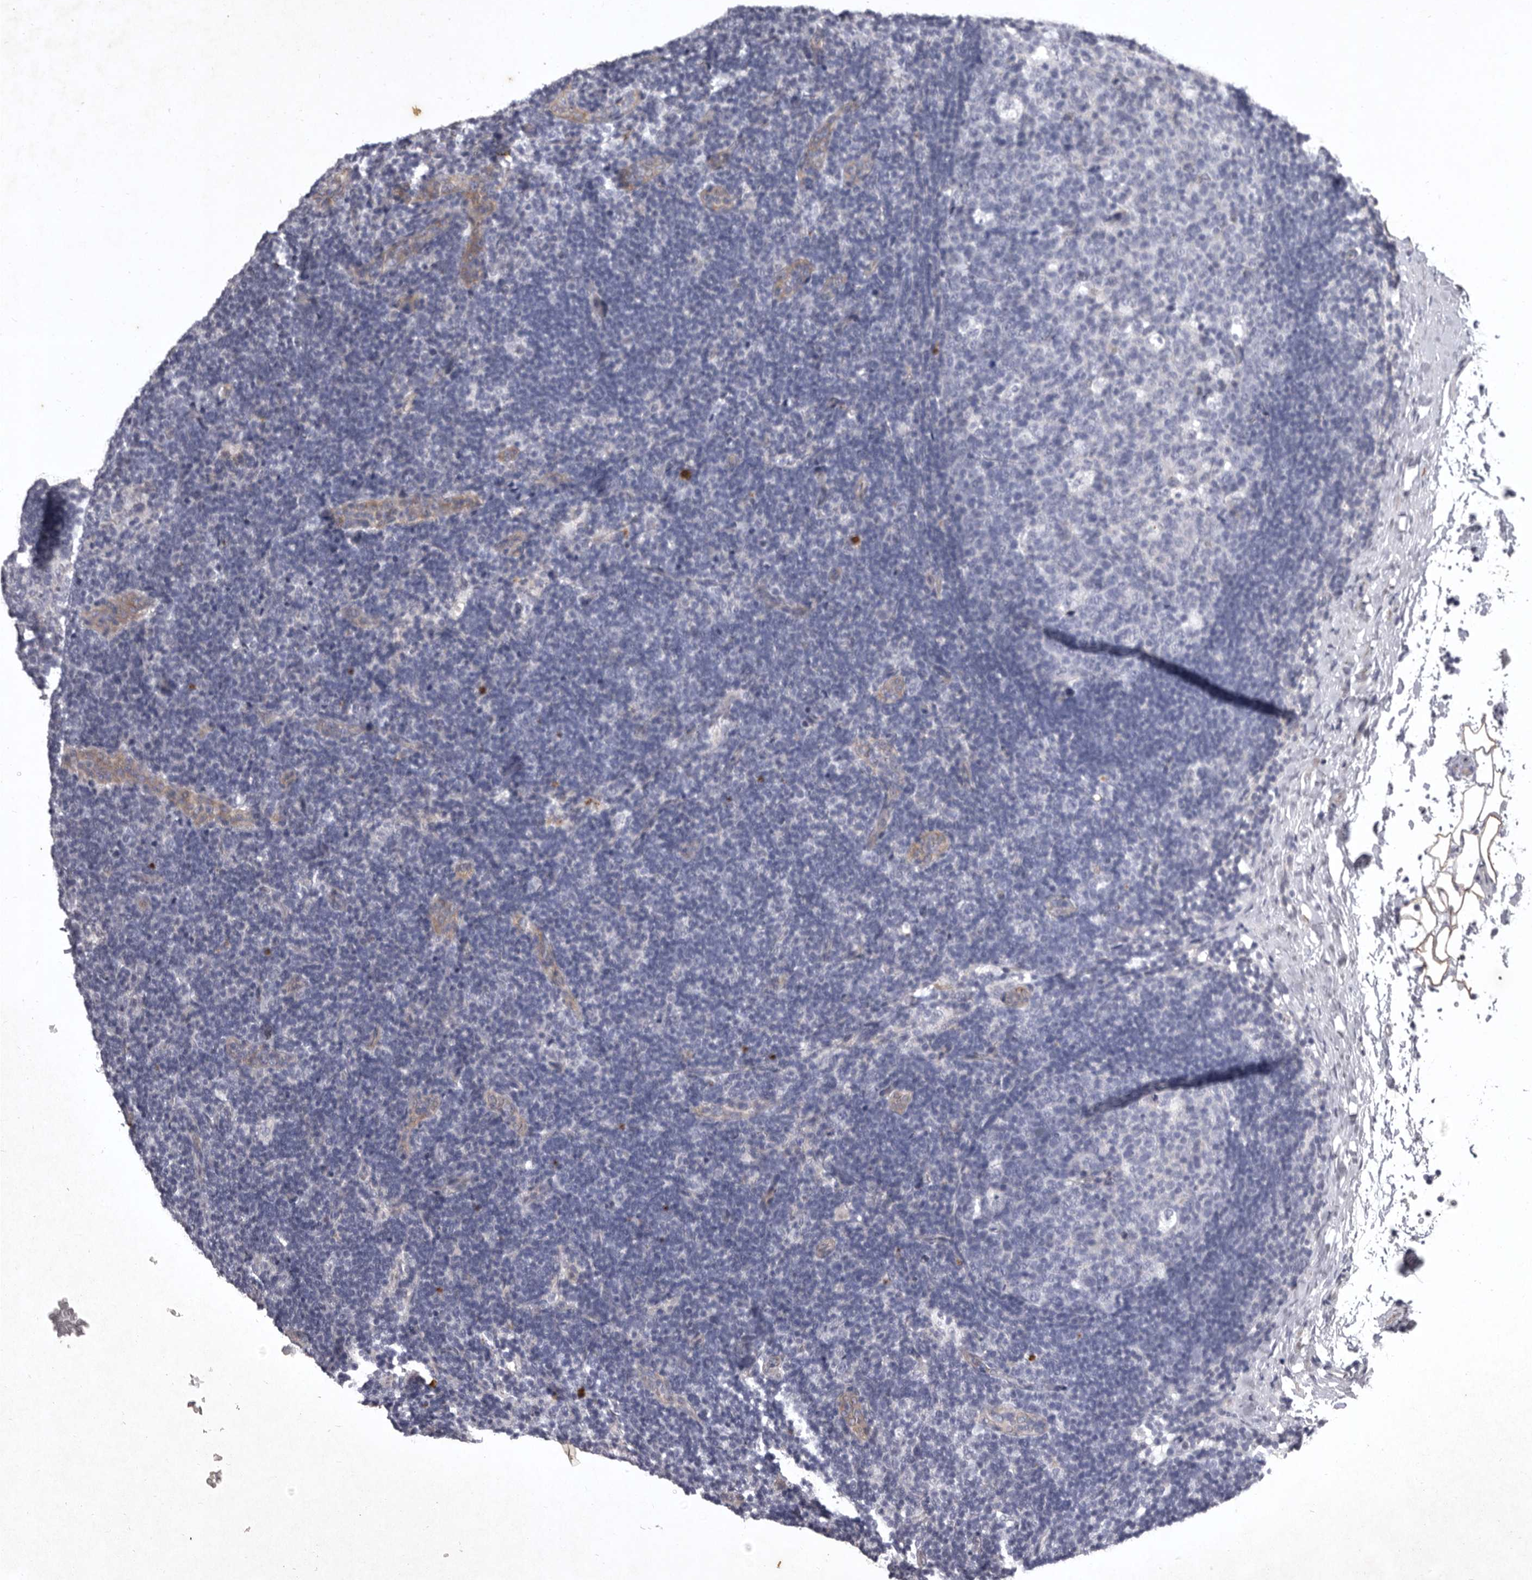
{"staining": {"intensity": "negative", "quantity": "none", "location": "none"}, "tissue": "lymph node", "cell_type": "Germinal center cells", "image_type": "normal", "snomed": [{"axis": "morphology", "description": "Normal tissue, NOS"}, {"axis": "topography", "description": "Lymph node"}], "caption": "DAB (3,3'-diaminobenzidine) immunohistochemical staining of normal human lymph node reveals no significant staining in germinal center cells. Nuclei are stained in blue.", "gene": "NKAIN4", "patient": {"sex": "female", "age": 22}}